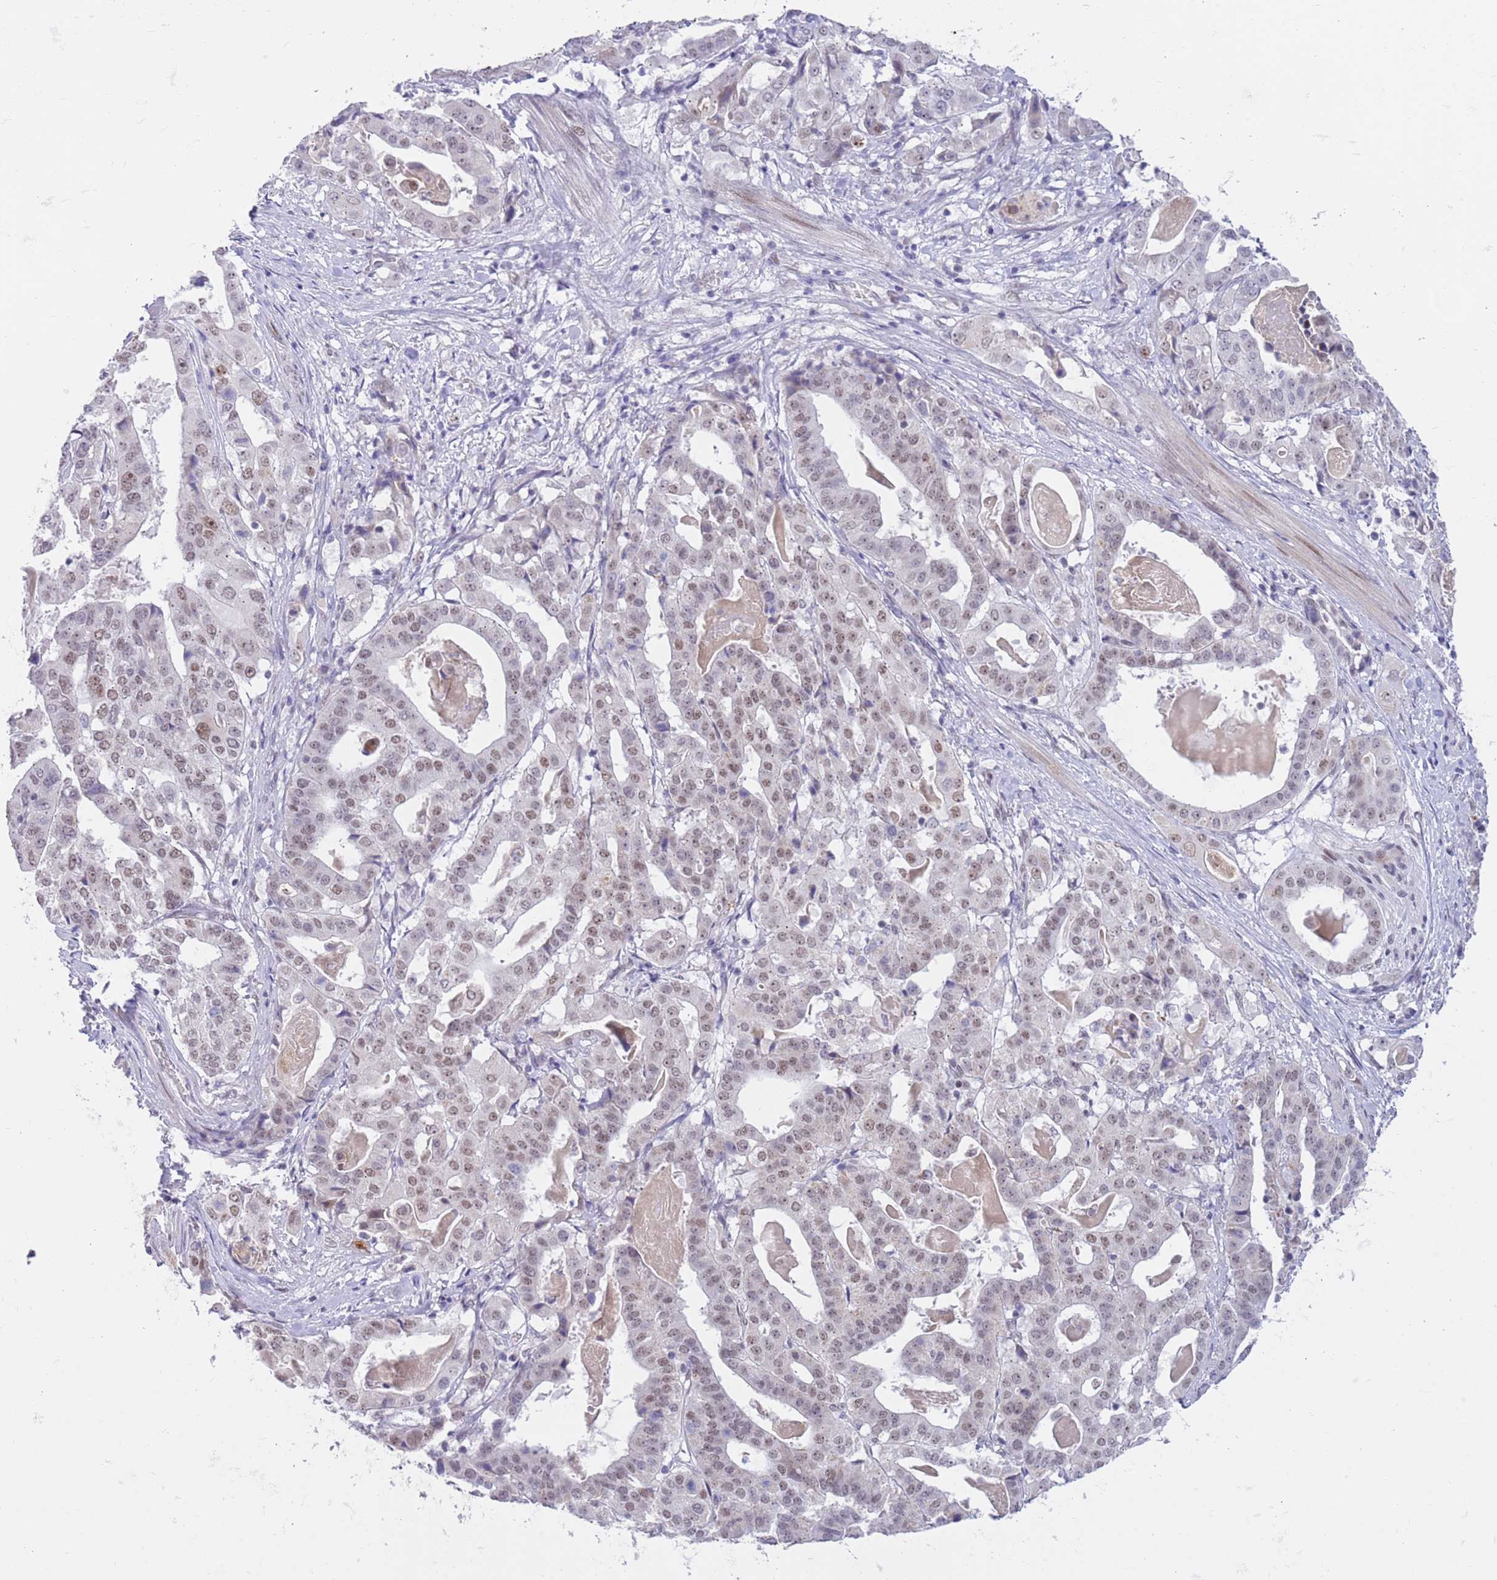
{"staining": {"intensity": "weak", "quantity": "25%-75%", "location": "nuclear"}, "tissue": "stomach cancer", "cell_type": "Tumor cells", "image_type": "cancer", "snomed": [{"axis": "morphology", "description": "Adenocarcinoma, NOS"}, {"axis": "topography", "description": "Stomach"}], "caption": "A photomicrograph of human adenocarcinoma (stomach) stained for a protein displays weak nuclear brown staining in tumor cells.", "gene": "RFX1", "patient": {"sex": "male", "age": 48}}